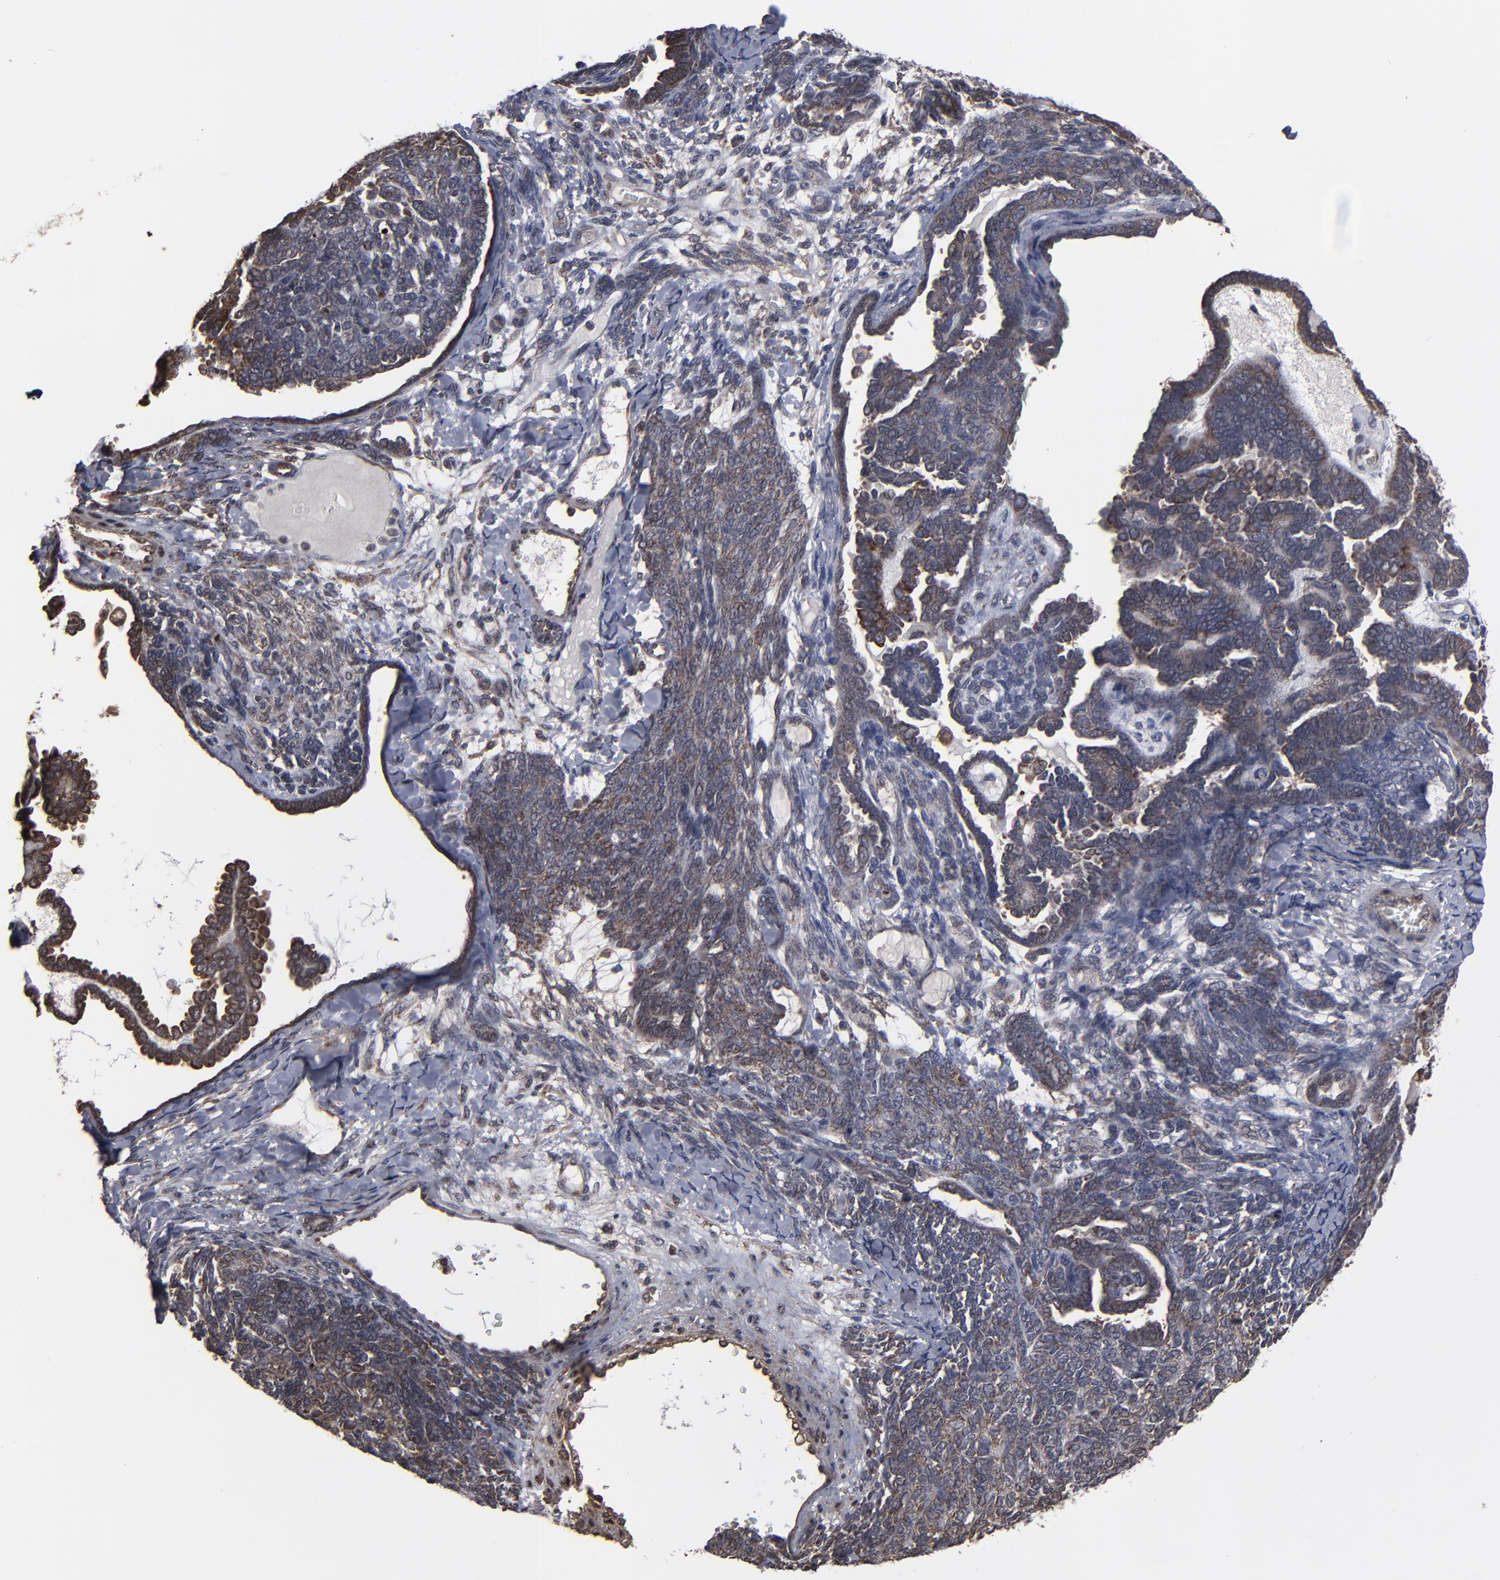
{"staining": {"intensity": "weak", "quantity": ">75%", "location": "cytoplasmic/membranous,nuclear"}, "tissue": "endometrial cancer", "cell_type": "Tumor cells", "image_type": "cancer", "snomed": [{"axis": "morphology", "description": "Neoplasm, malignant, NOS"}, {"axis": "topography", "description": "Endometrium"}], "caption": "The image demonstrates staining of endometrial cancer (malignant neoplasm), revealing weak cytoplasmic/membranous and nuclear protein expression (brown color) within tumor cells.", "gene": "KIAA2026", "patient": {"sex": "female", "age": 74}}